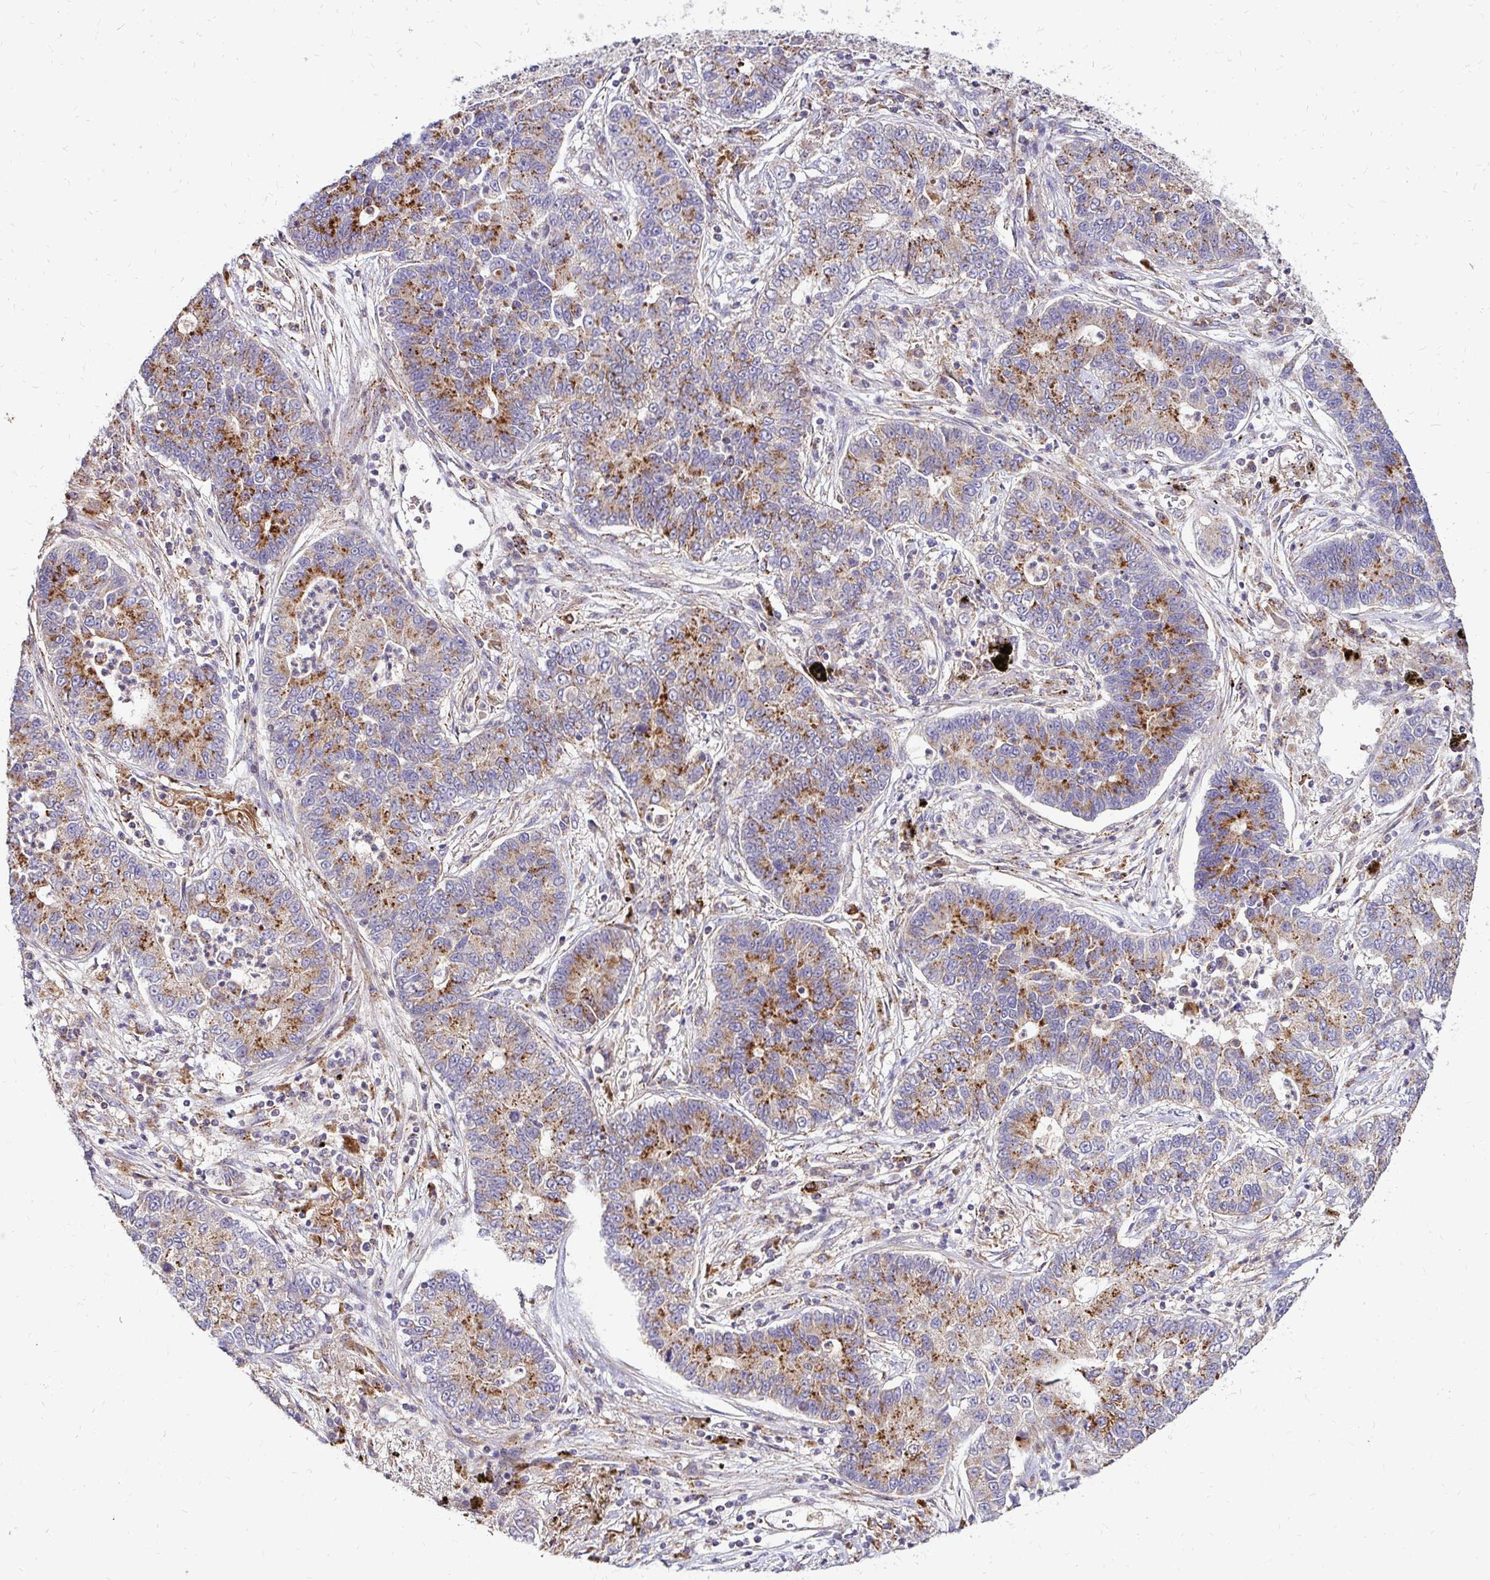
{"staining": {"intensity": "moderate", "quantity": "25%-75%", "location": "cytoplasmic/membranous"}, "tissue": "lung cancer", "cell_type": "Tumor cells", "image_type": "cancer", "snomed": [{"axis": "morphology", "description": "Adenocarcinoma, NOS"}, {"axis": "topography", "description": "Lung"}], "caption": "Protein staining of lung adenocarcinoma tissue shows moderate cytoplasmic/membranous staining in approximately 25%-75% of tumor cells. (IHC, brightfield microscopy, high magnification).", "gene": "IDUA", "patient": {"sex": "female", "age": 57}}